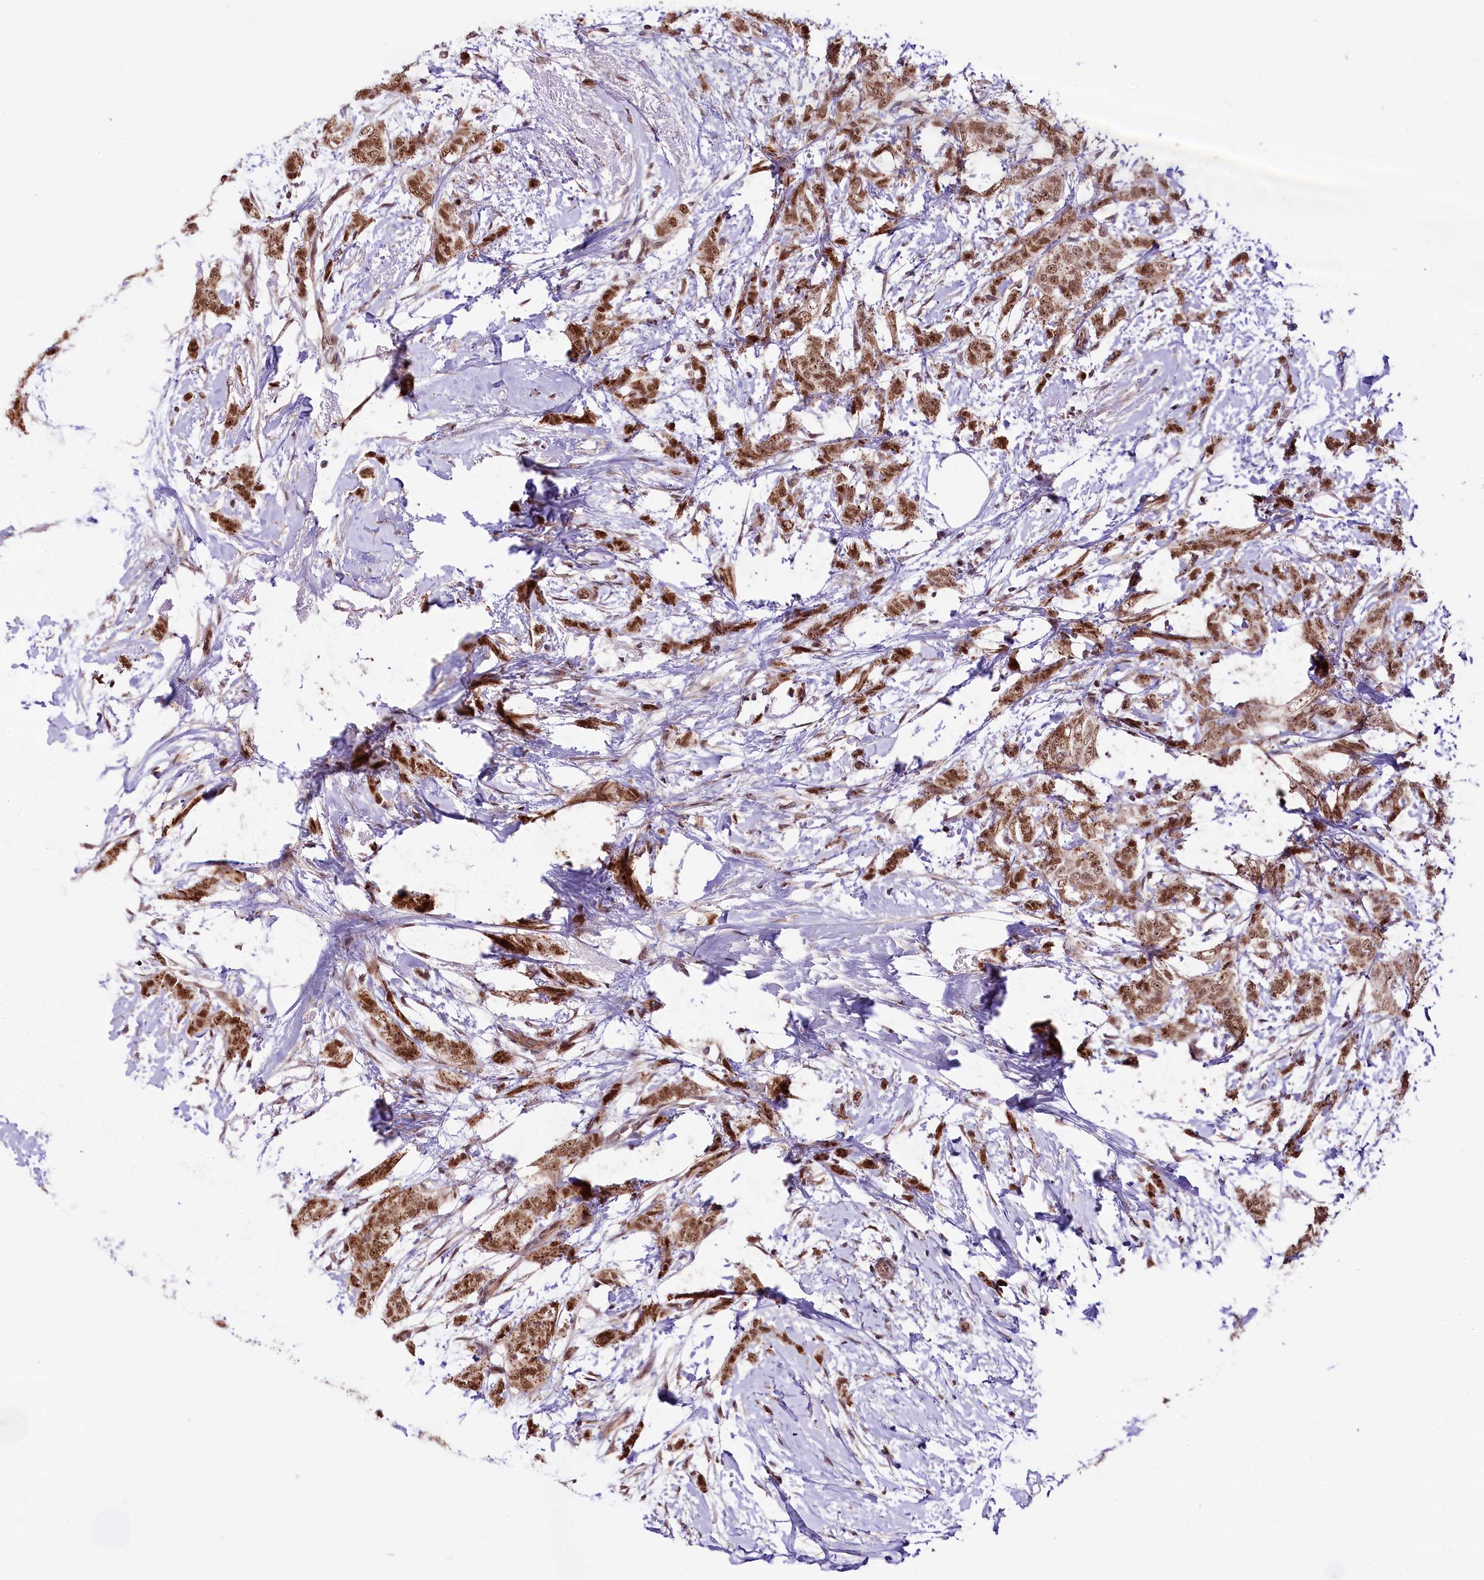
{"staining": {"intensity": "moderate", "quantity": ">75%", "location": "nuclear"}, "tissue": "breast cancer", "cell_type": "Tumor cells", "image_type": "cancer", "snomed": [{"axis": "morphology", "description": "Duct carcinoma"}, {"axis": "topography", "description": "Breast"}], "caption": "Brown immunohistochemical staining in breast cancer (intraductal carcinoma) exhibits moderate nuclear expression in approximately >75% of tumor cells.", "gene": "MRPL54", "patient": {"sex": "female", "age": 72}}